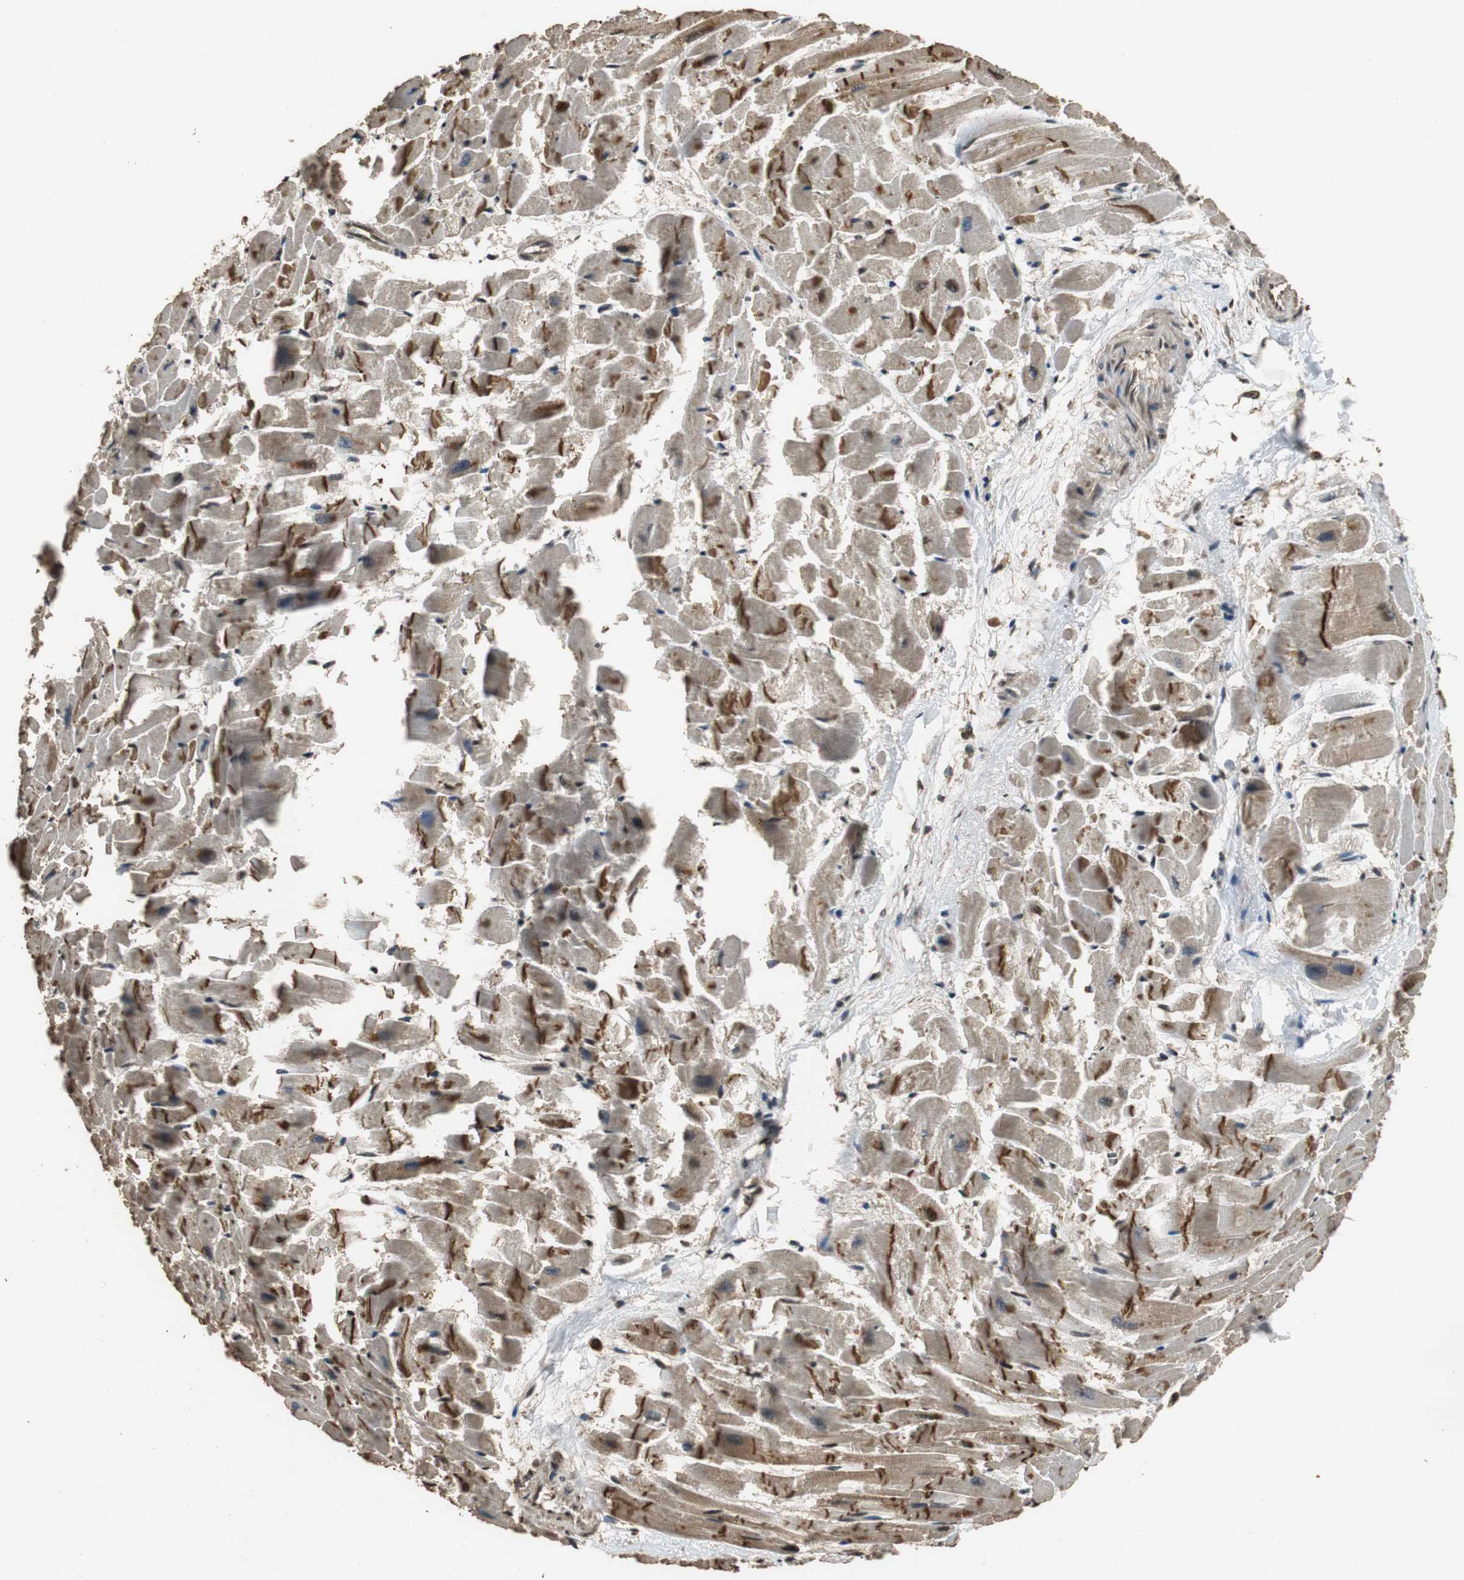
{"staining": {"intensity": "strong", "quantity": ">75%", "location": "cytoplasmic/membranous,nuclear"}, "tissue": "heart muscle", "cell_type": "Cardiomyocytes", "image_type": "normal", "snomed": [{"axis": "morphology", "description": "Normal tissue, NOS"}, {"axis": "topography", "description": "Heart"}], "caption": "About >75% of cardiomyocytes in benign heart muscle display strong cytoplasmic/membranous,nuclear protein positivity as visualized by brown immunohistochemical staining.", "gene": "ZNF18", "patient": {"sex": "female", "age": 19}}